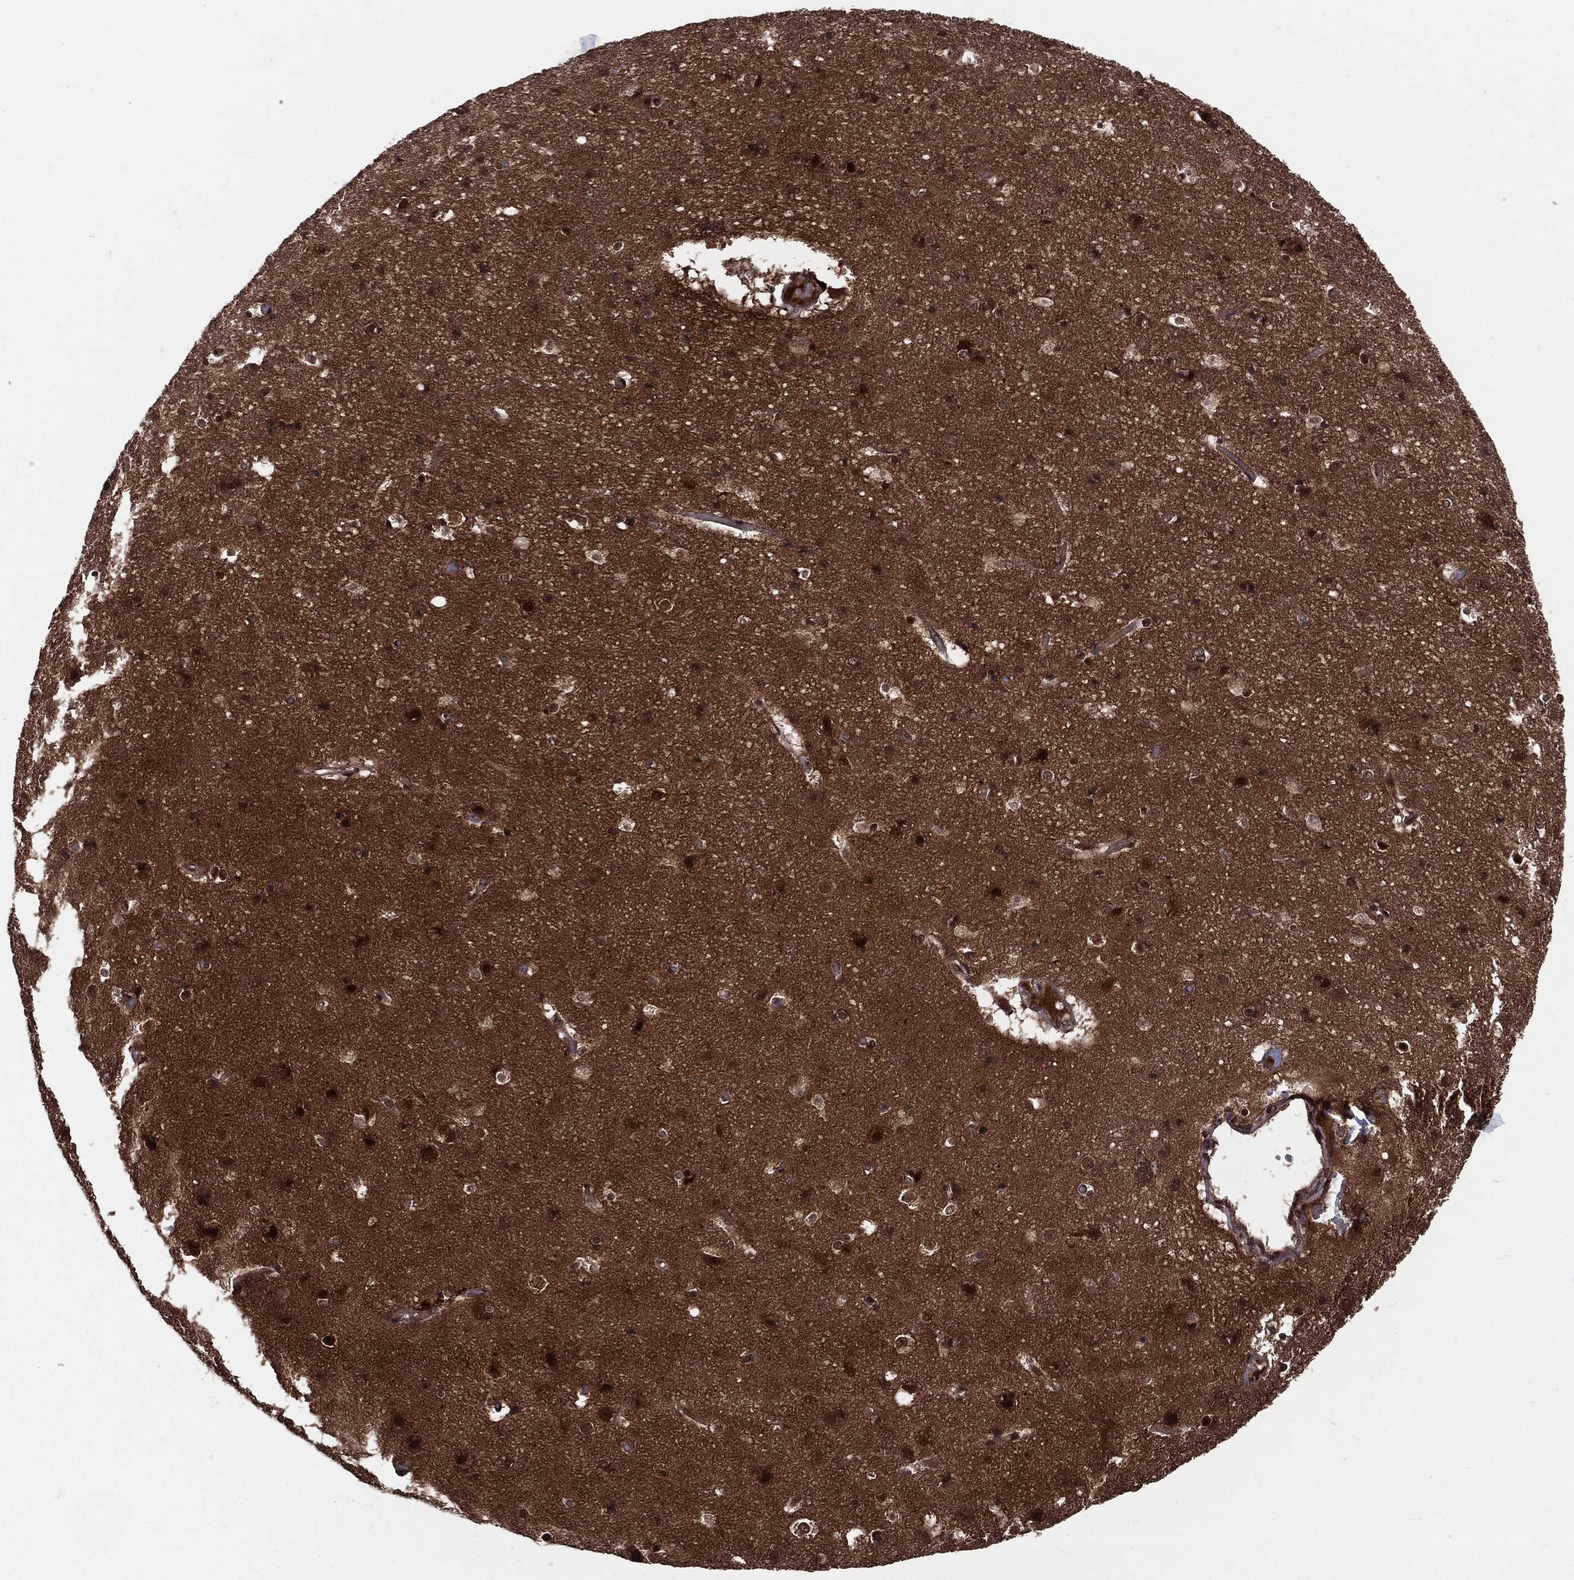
{"staining": {"intensity": "negative", "quantity": "none", "location": "none"}, "tissue": "cerebral cortex", "cell_type": "Endothelial cells", "image_type": "normal", "snomed": [{"axis": "morphology", "description": "Normal tissue, NOS"}, {"axis": "topography", "description": "Cerebral cortex"}], "caption": "This micrograph is of unremarkable cerebral cortex stained with immunohistochemistry (IHC) to label a protein in brown with the nuclei are counter-stained blue. There is no positivity in endothelial cells.", "gene": "PTPA", "patient": {"sex": "female", "age": 52}}